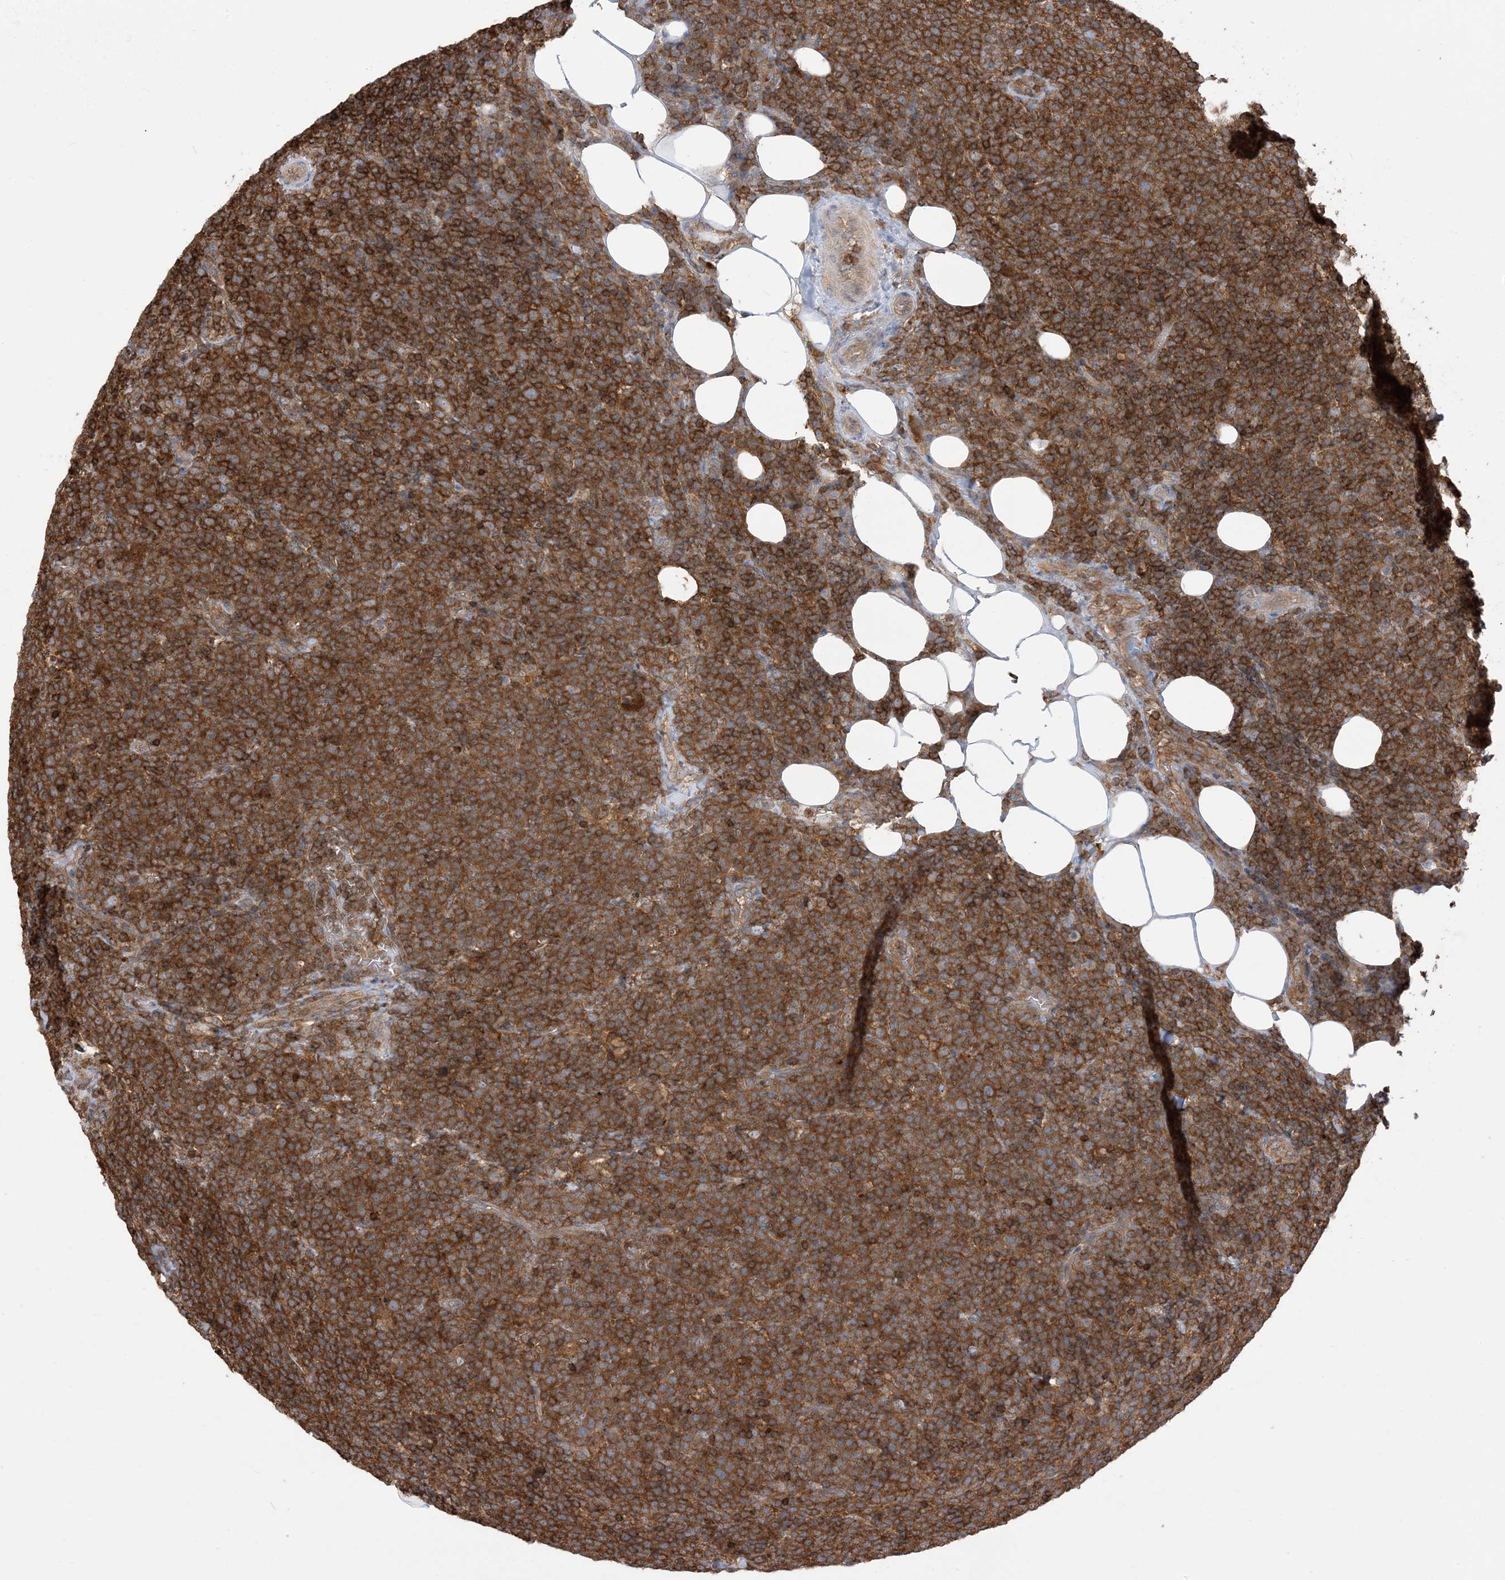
{"staining": {"intensity": "moderate", "quantity": ">75%", "location": "cytoplasmic/membranous"}, "tissue": "lymphoma", "cell_type": "Tumor cells", "image_type": "cancer", "snomed": [{"axis": "morphology", "description": "Malignant lymphoma, non-Hodgkin's type, High grade"}, {"axis": "topography", "description": "Lymph node"}], "caption": "DAB immunohistochemical staining of human lymphoma displays moderate cytoplasmic/membranous protein positivity in approximately >75% of tumor cells.", "gene": "CAPZB", "patient": {"sex": "male", "age": 61}}